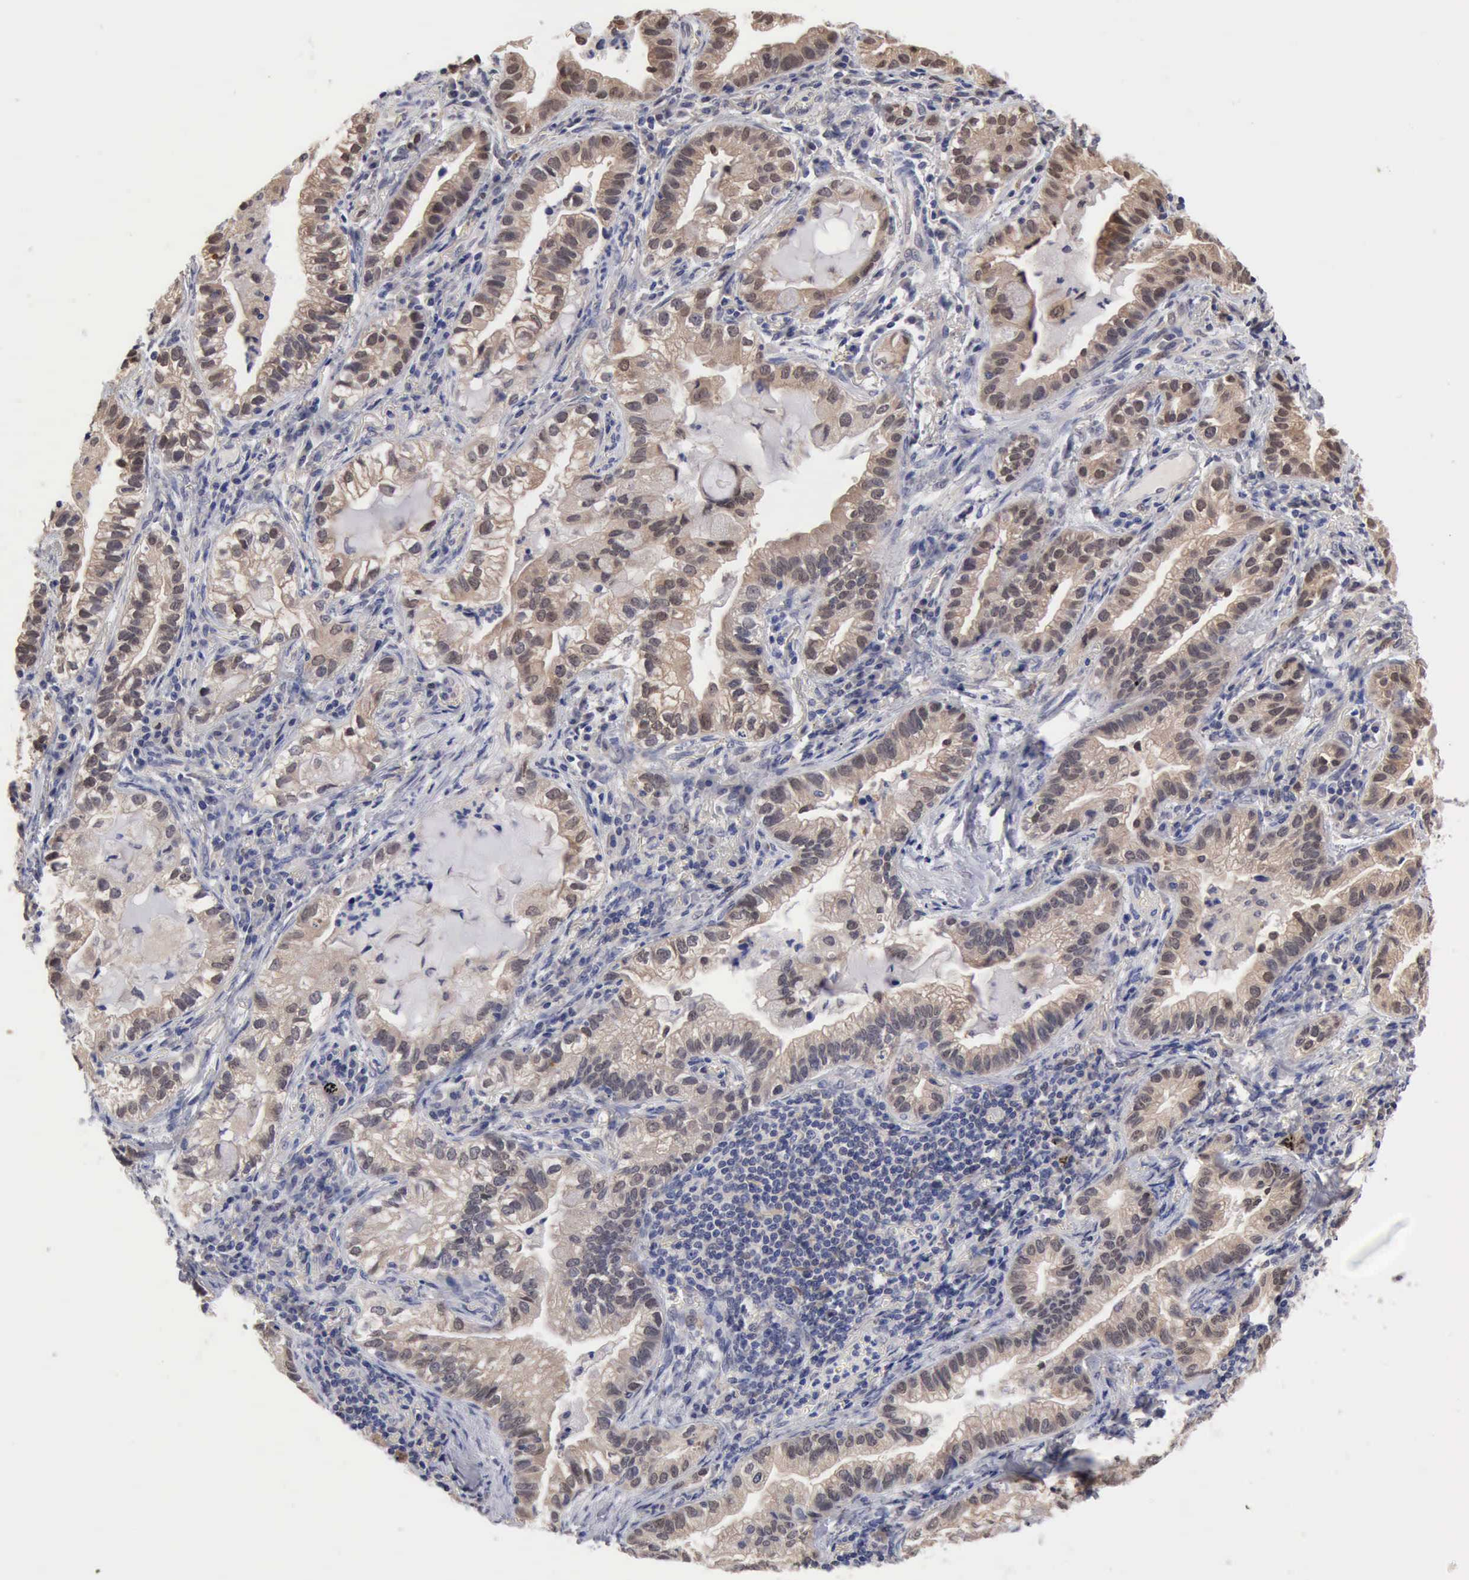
{"staining": {"intensity": "moderate", "quantity": ">75%", "location": "cytoplasmic/membranous,nuclear"}, "tissue": "lung cancer", "cell_type": "Tumor cells", "image_type": "cancer", "snomed": [{"axis": "morphology", "description": "Adenocarcinoma, NOS"}, {"axis": "topography", "description": "Lung"}], "caption": "Human lung cancer (adenocarcinoma) stained for a protein (brown) exhibits moderate cytoplasmic/membranous and nuclear positive positivity in about >75% of tumor cells.", "gene": "PTGR2", "patient": {"sex": "female", "age": 50}}